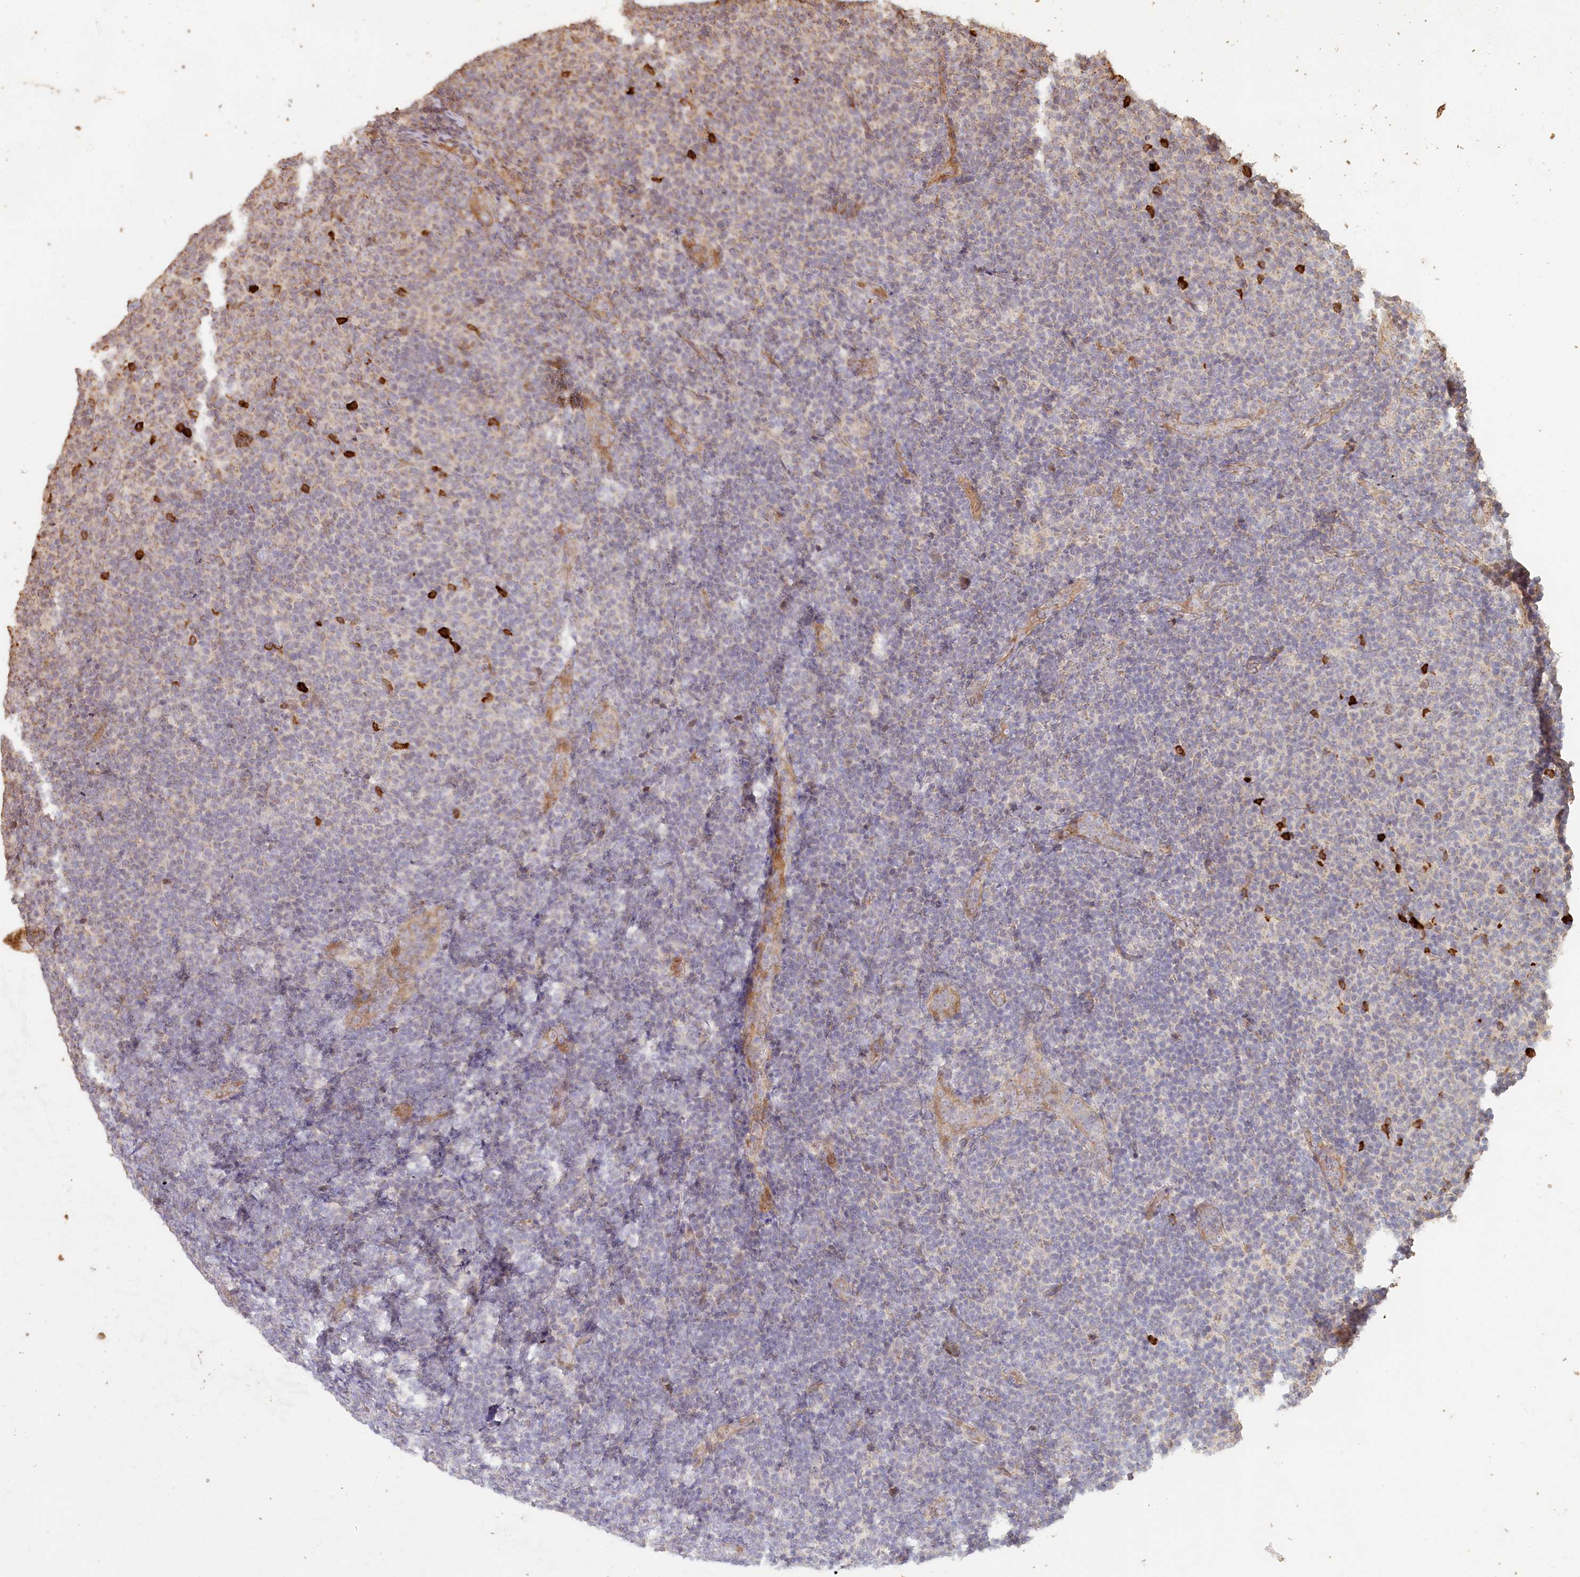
{"staining": {"intensity": "negative", "quantity": "none", "location": "none"}, "tissue": "lymphoma", "cell_type": "Tumor cells", "image_type": "cancer", "snomed": [{"axis": "morphology", "description": "Malignant lymphoma, non-Hodgkin's type, Low grade"}, {"axis": "topography", "description": "Lymph node"}], "caption": "Photomicrograph shows no significant protein expression in tumor cells of lymphoma.", "gene": "HAL", "patient": {"sex": "male", "age": 66}}